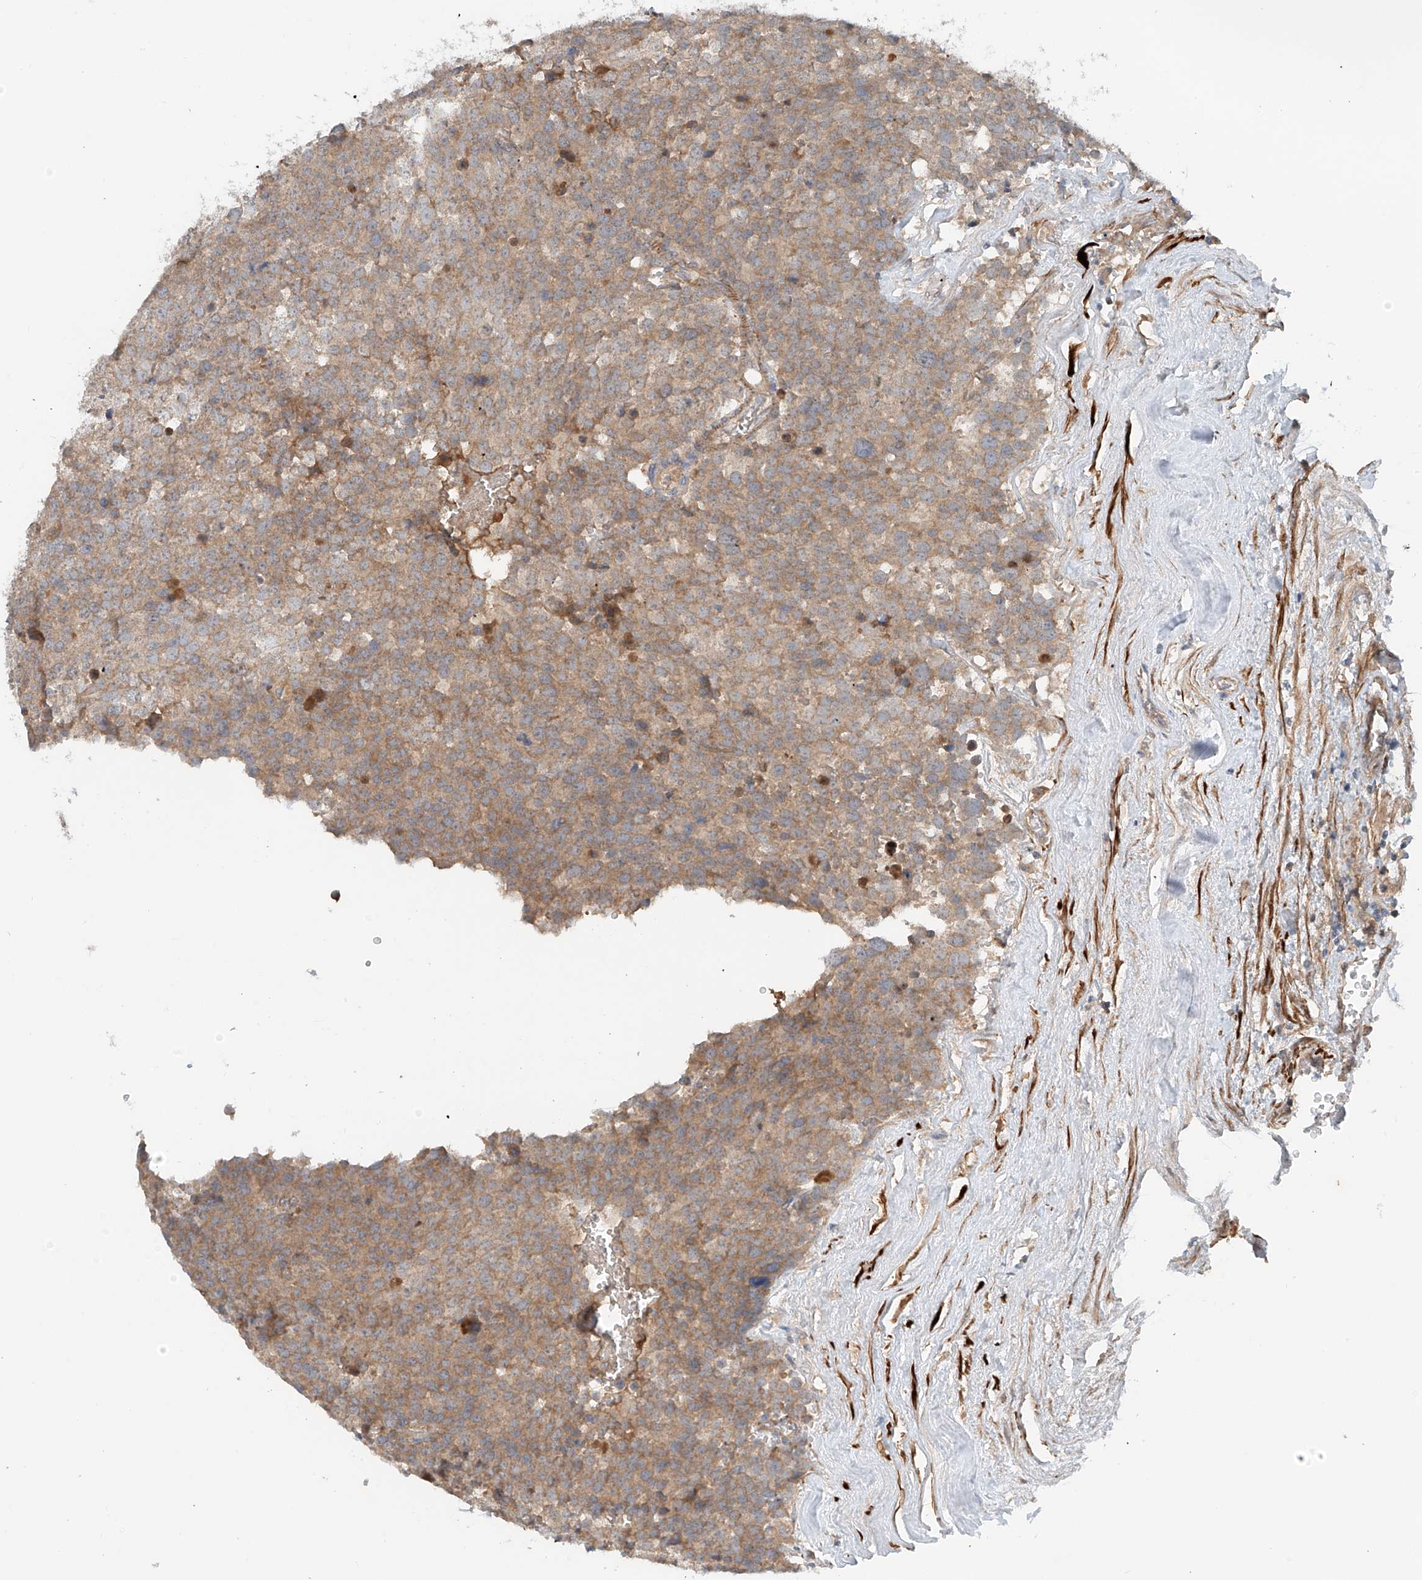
{"staining": {"intensity": "moderate", "quantity": "25%-75%", "location": "cytoplasmic/membranous"}, "tissue": "testis cancer", "cell_type": "Tumor cells", "image_type": "cancer", "snomed": [{"axis": "morphology", "description": "Seminoma, NOS"}, {"axis": "topography", "description": "Testis"}], "caption": "This is a histology image of immunohistochemistry (IHC) staining of seminoma (testis), which shows moderate expression in the cytoplasmic/membranous of tumor cells.", "gene": "LYRM9", "patient": {"sex": "male", "age": 71}}